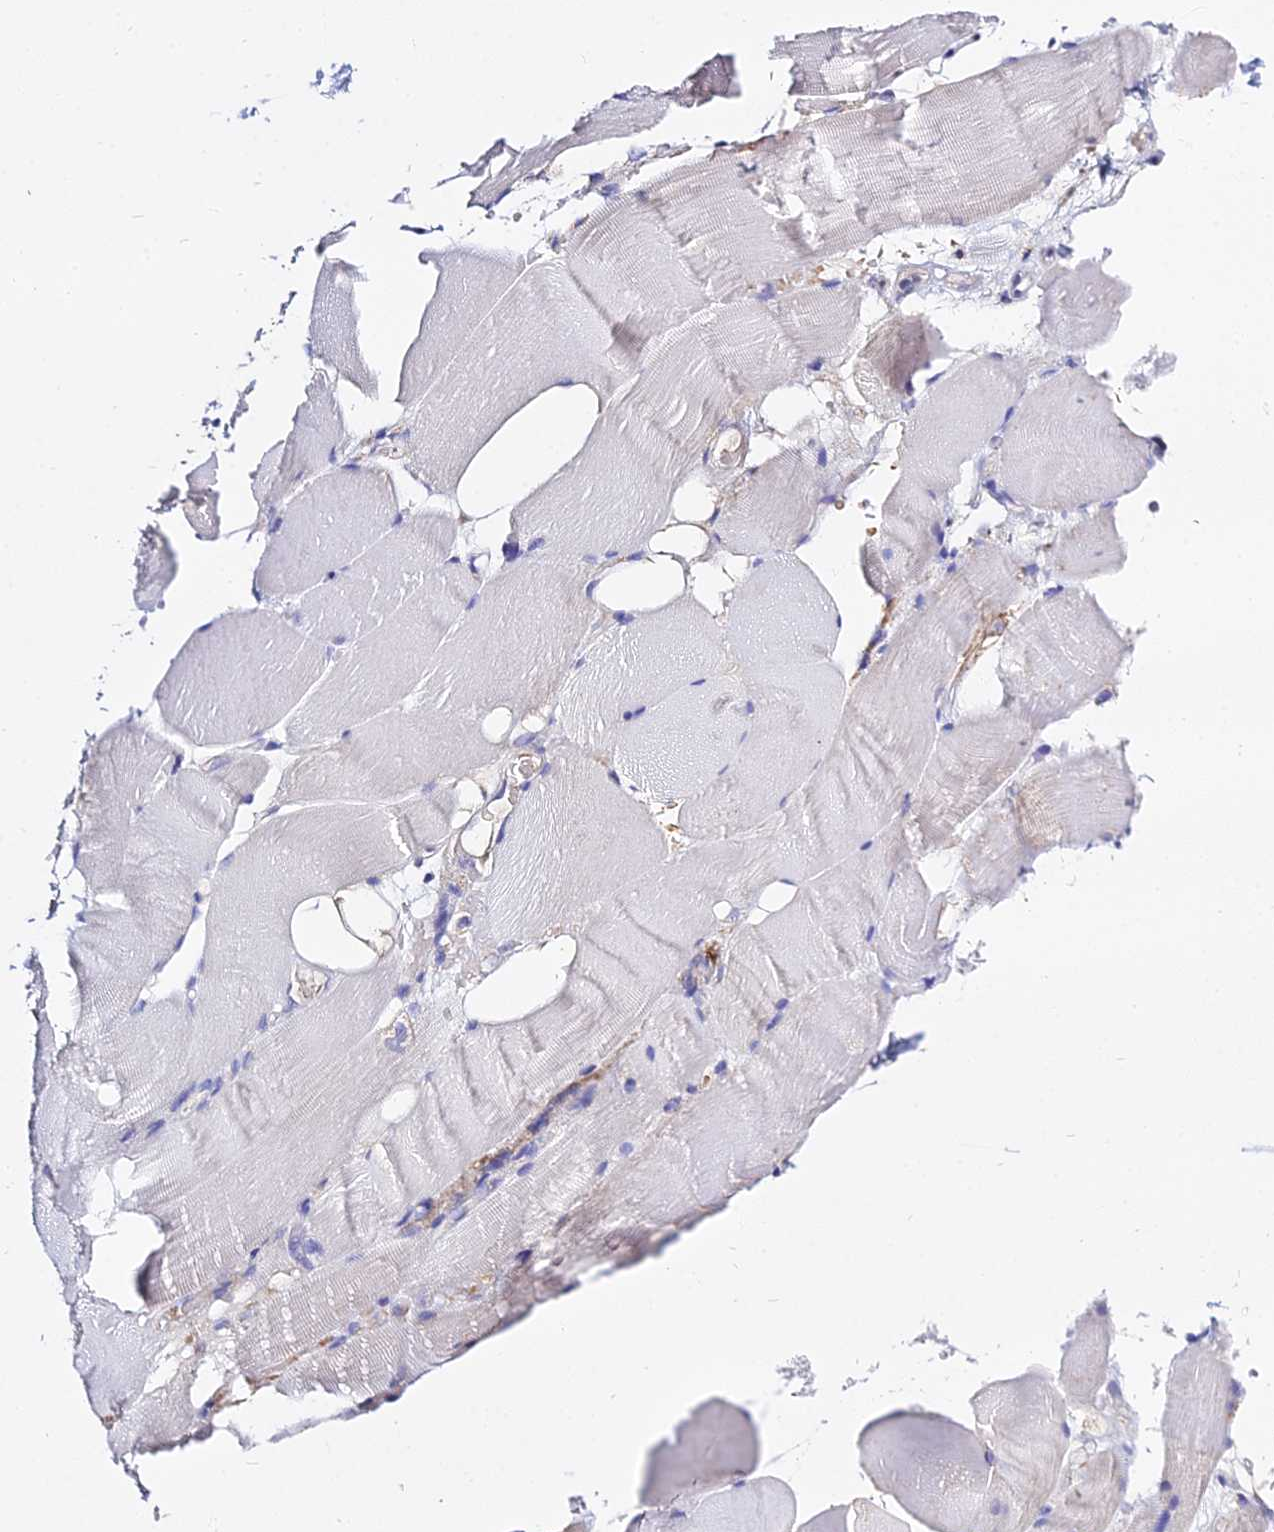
{"staining": {"intensity": "negative", "quantity": "none", "location": "none"}, "tissue": "skeletal muscle", "cell_type": "Myocytes", "image_type": "normal", "snomed": [{"axis": "morphology", "description": "Normal tissue, NOS"}, {"axis": "topography", "description": "Skeletal muscle"}, {"axis": "topography", "description": "Parathyroid gland"}], "caption": "Immunohistochemistry micrograph of unremarkable skeletal muscle: human skeletal muscle stained with DAB exhibits no significant protein staining in myocytes. (IHC, brightfield microscopy, high magnification).", "gene": "TYW5", "patient": {"sex": "female", "age": 37}}